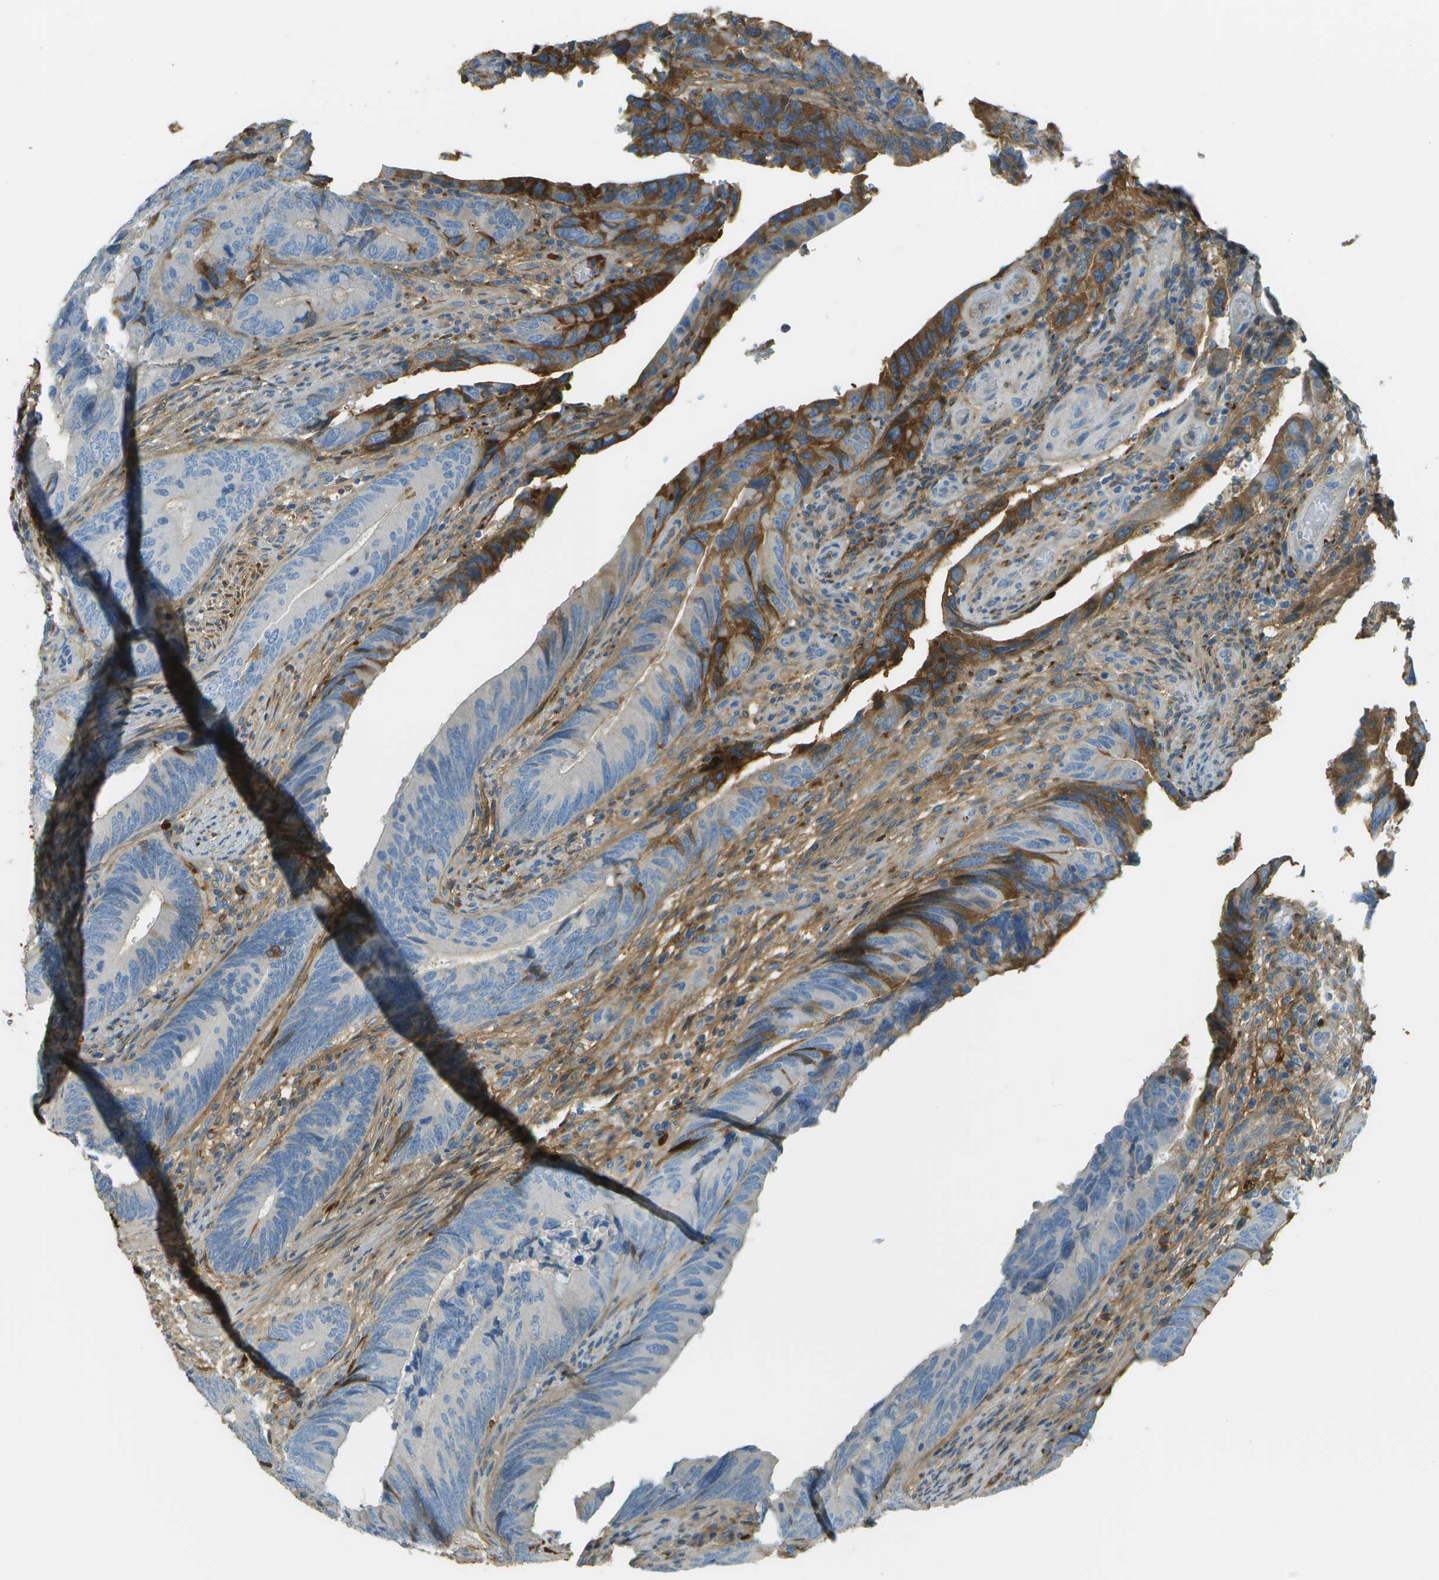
{"staining": {"intensity": "moderate", "quantity": "<25%", "location": "cytoplasmic/membranous"}, "tissue": "colorectal cancer", "cell_type": "Tumor cells", "image_type": "cancer", "snomed": [{"axis": "morphology", "description": "Normal tissue, NOS"}, {"axis": "morphology", "description": "Adenocarcinoma, NOS"}, {"axis": "topography", "description": "Colon"}], "caption": "There is low levels of moderate cytoplasmic/membranous positivity in tumor cells of colorectal cancer, as demonstrated by immunohistochemical staining (brown color).", "gene": "DCN", "patient": {"sex": "male", "age": 56}}